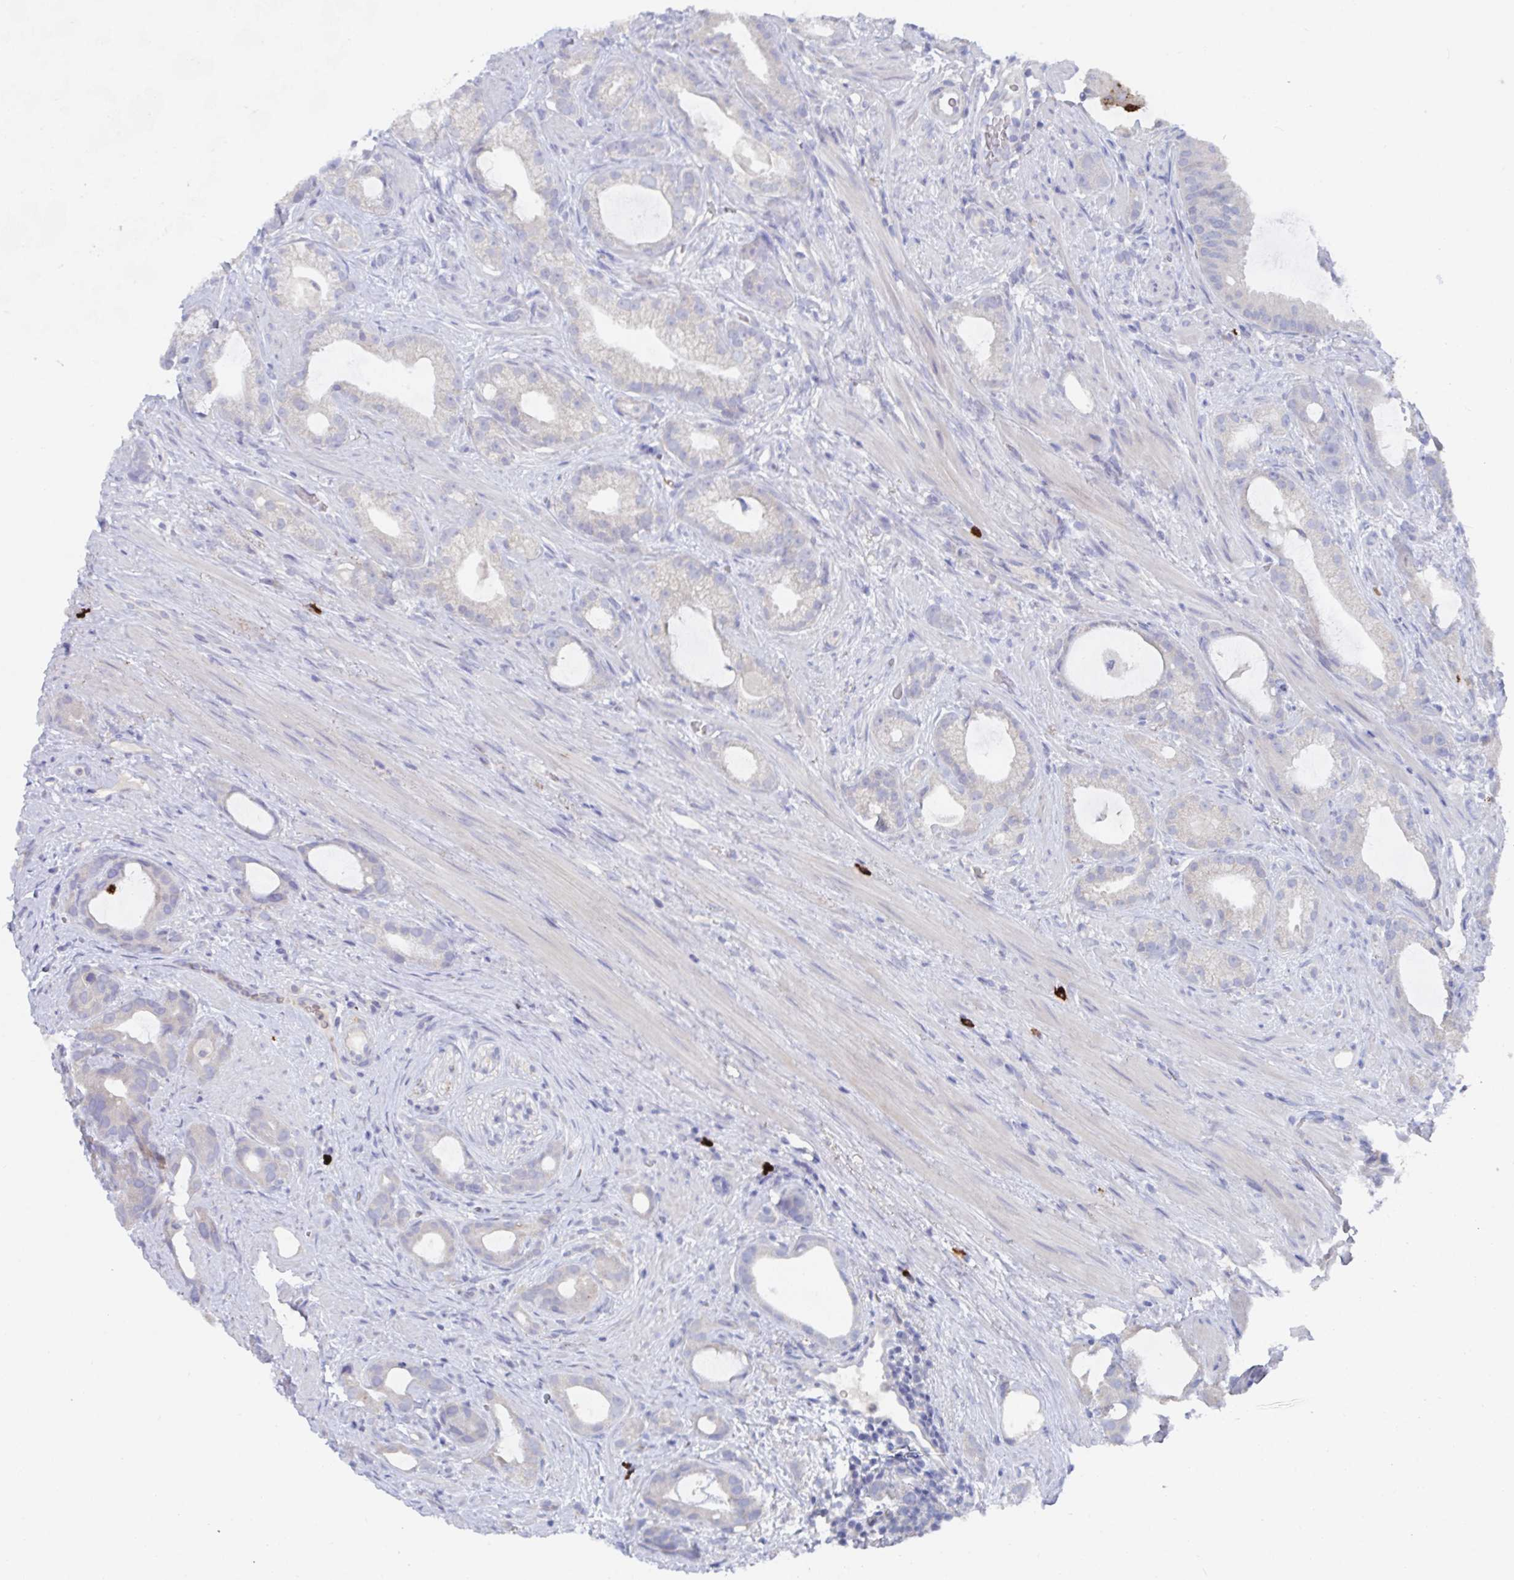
{"staining": {"intensity": "negative", "quantity": "none", "location": "none"}, "tissue": "prostate cancer", "cell_type": "Tumor cells", "image_type": "cancer", "snomed": [{"axis": "morphology", "description": "Adenocarcinoma, High grade"}, {"axis": "topography", "description": "Prostate"}], "caption": "This is a histopathology image of immunohistochemistry staining of prostate cancer (high-grade adenocarcinoma), which shows no staining in tumor cells. The staining was performed using DAB (3,3'-diaminobenzidine) to visualize the protein expression in brown, while the nuclei were stained in blue with hematoxylin (Magnification: 20x).", "gene": "KCNK5", "patient": {"sex": "male", "age": 65}}